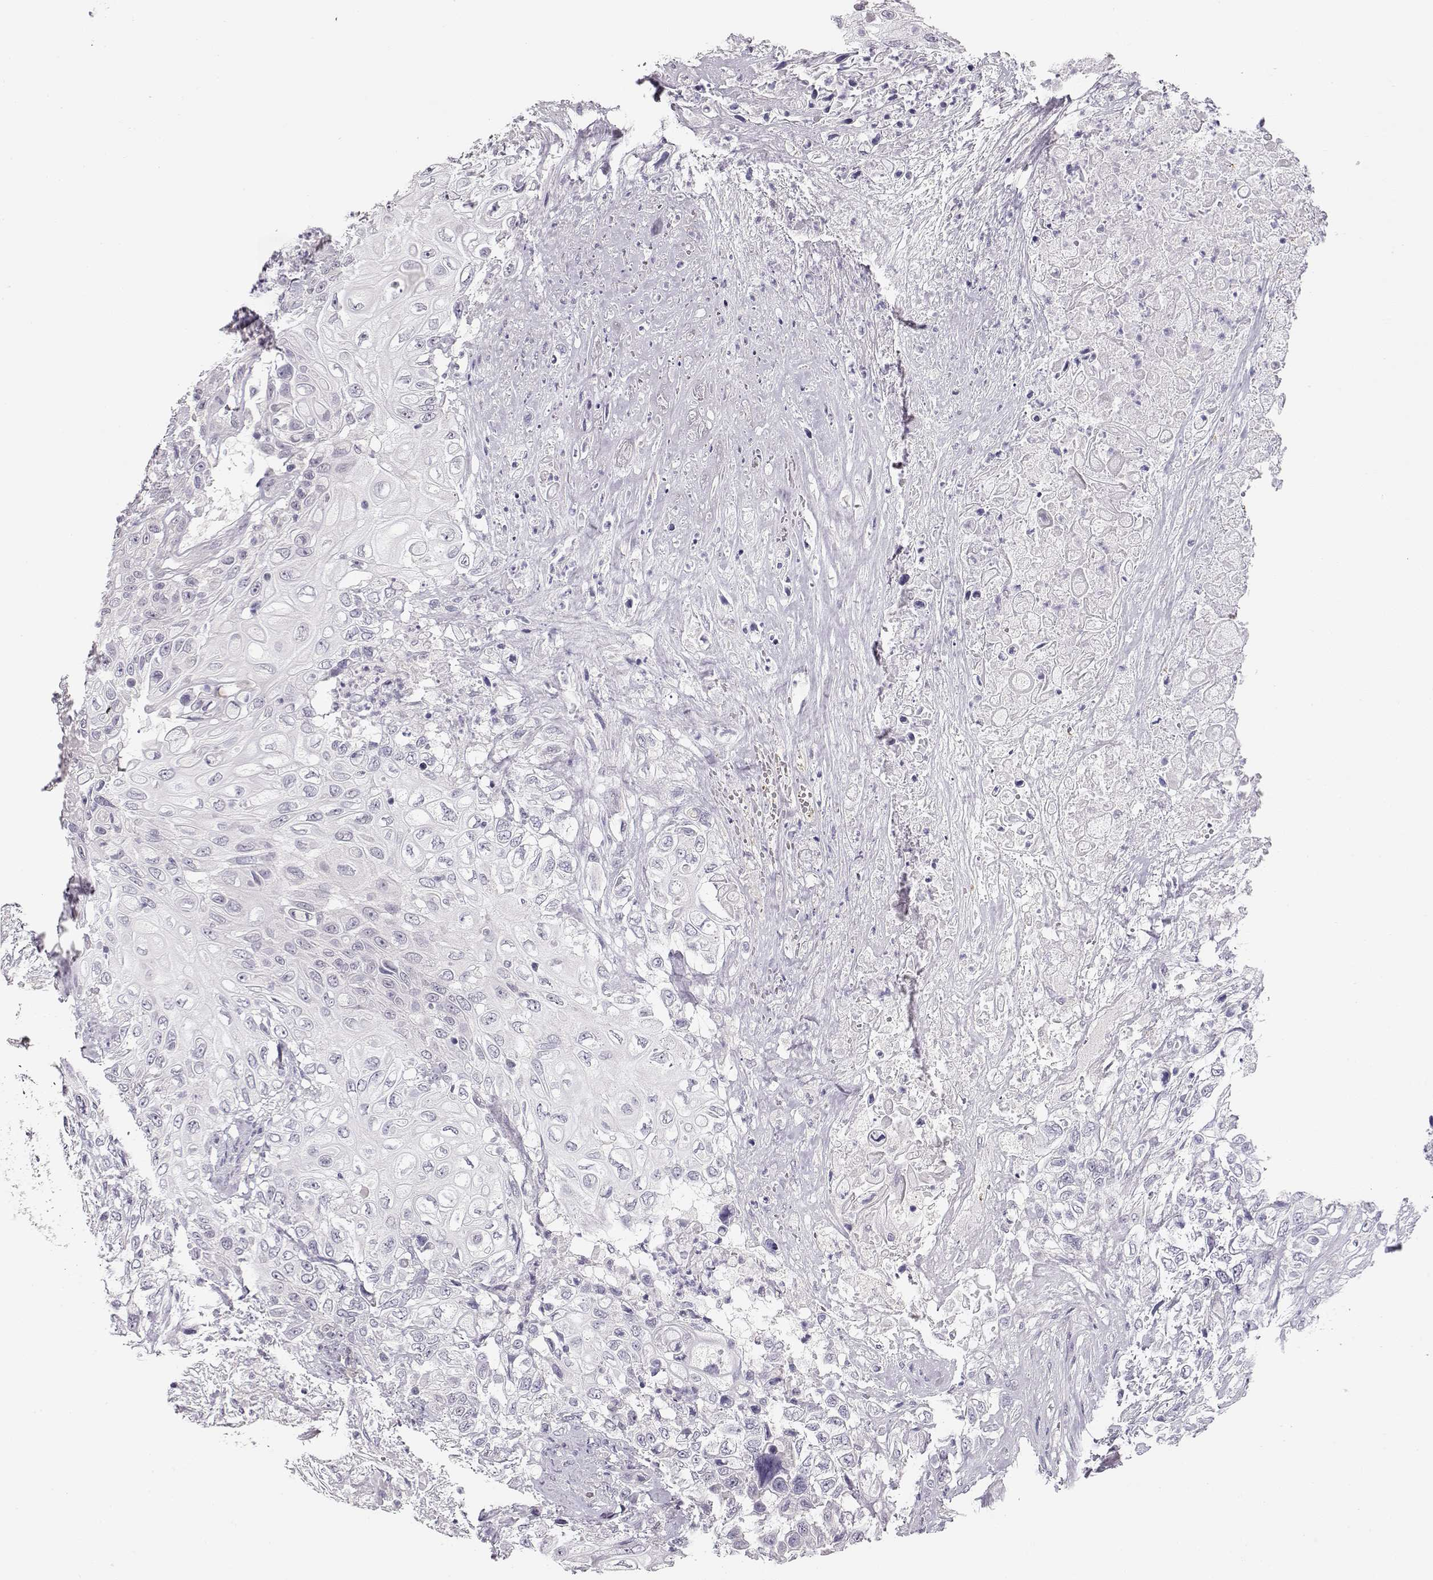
{"staining": {"intensity": "negative", "quantity": "none", "location": "none"}, "tissue": "urothelial cancer", "cell_type": "Tumor cells", "image_type": "cancer", "snomed": [{"axis": "morphology", "description": "Urothelial carcinoma, High grade"}, {"axis": "topography", "description": "Urinary bladder"}], "caption": "Immunohistochemical staining of human urothelial carcinoma (high-grade) shows no significant expression in tumor cells.", "gene": "TTC26", "patient": {"sex": "female", "age": 56}}